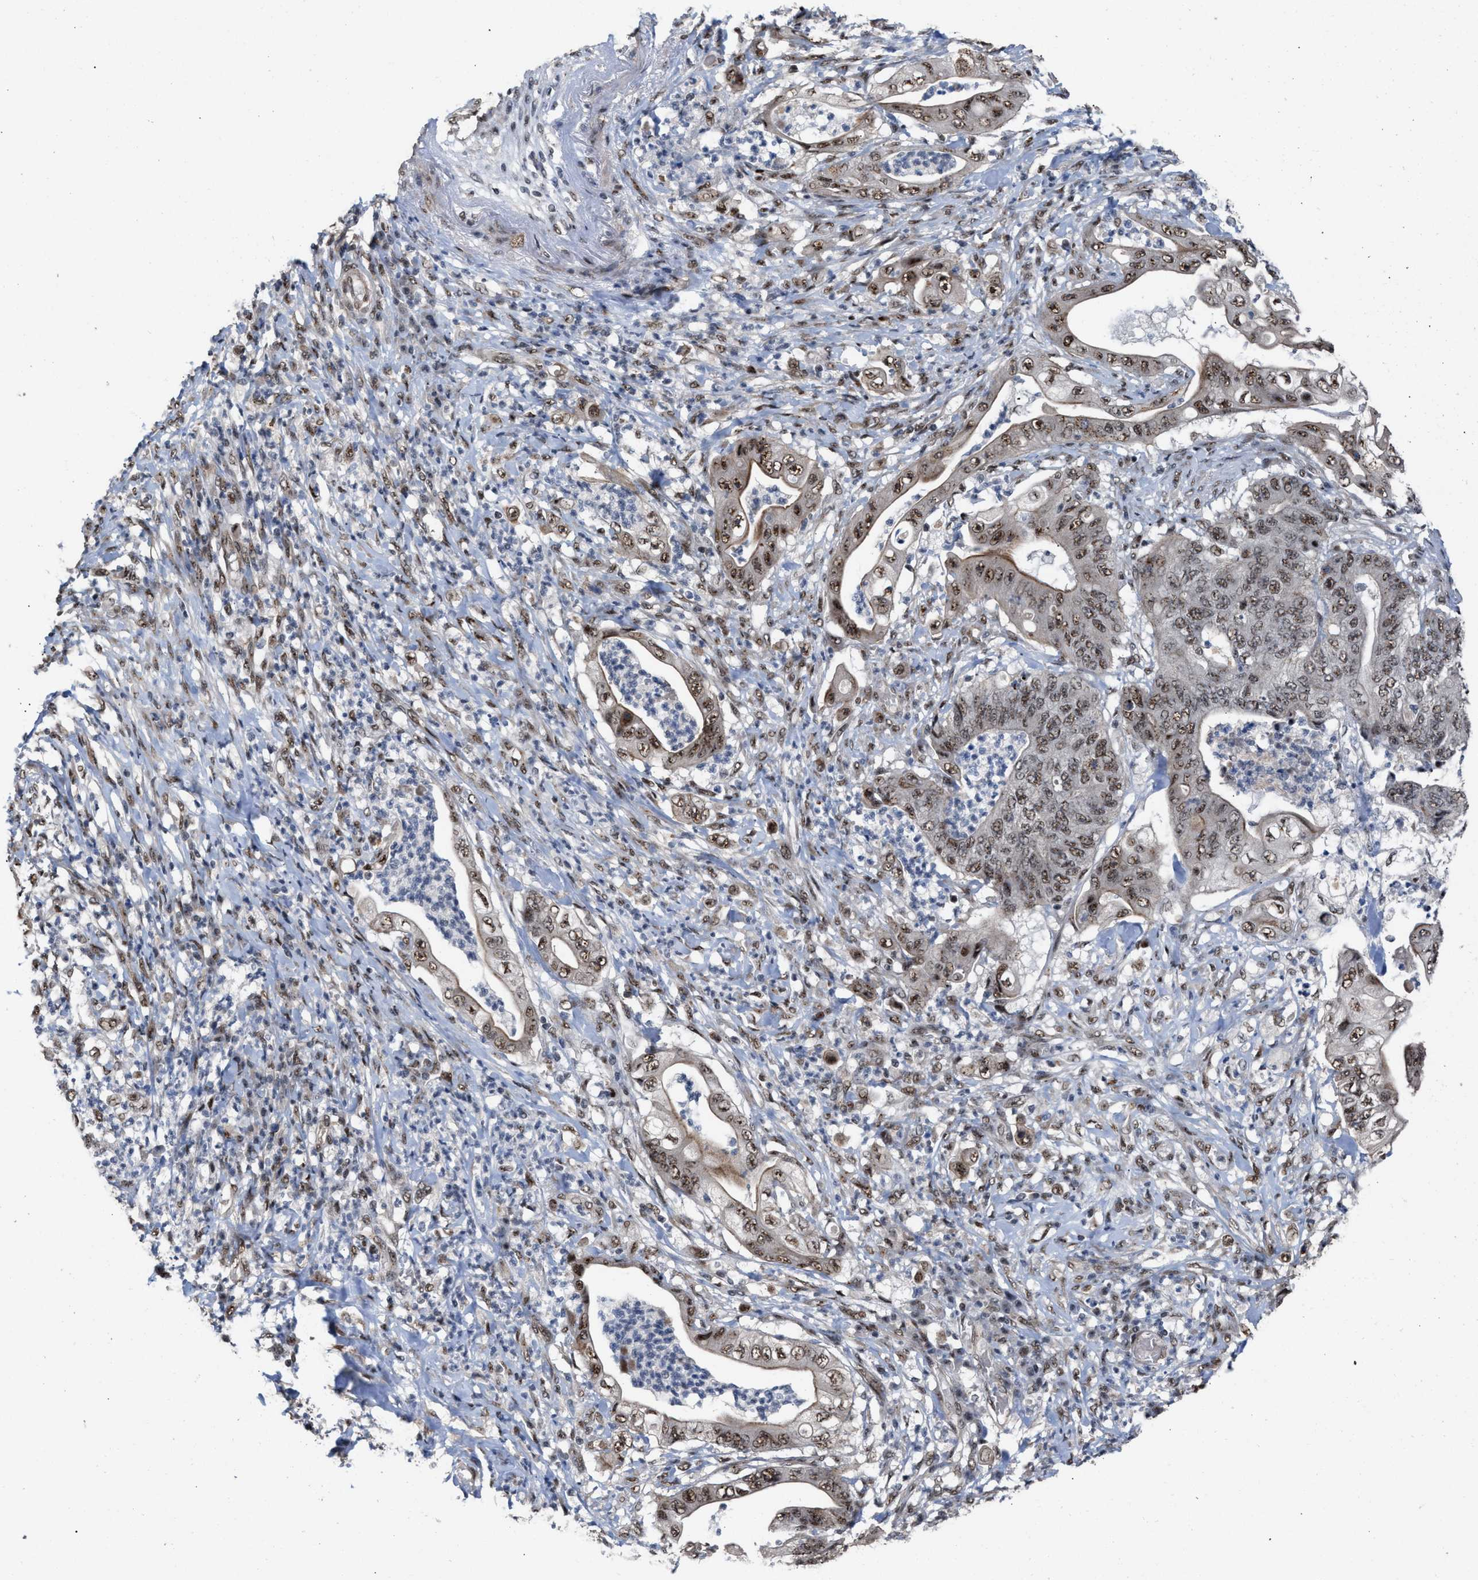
{"staining": {"intensity": "moderate", "quantity": ">75%", "location": "nuclear"}, "tissue": "stomach cancer", "cell_type": "Tumor cells", "image_type": "cancer", "snomed": [{"axis": "morphology", "description": "Adenocarcinoma, NOS"}, {"axis": "topography", "description": "Stomach"}], "caption": "Protein analysis of adenocarcinoma (stomach) tissue shows moderate nuclear expression in about >75% of tumor cells.", "gene": "EIF4A3", "patient": {"sex": "female", "age": 73}}